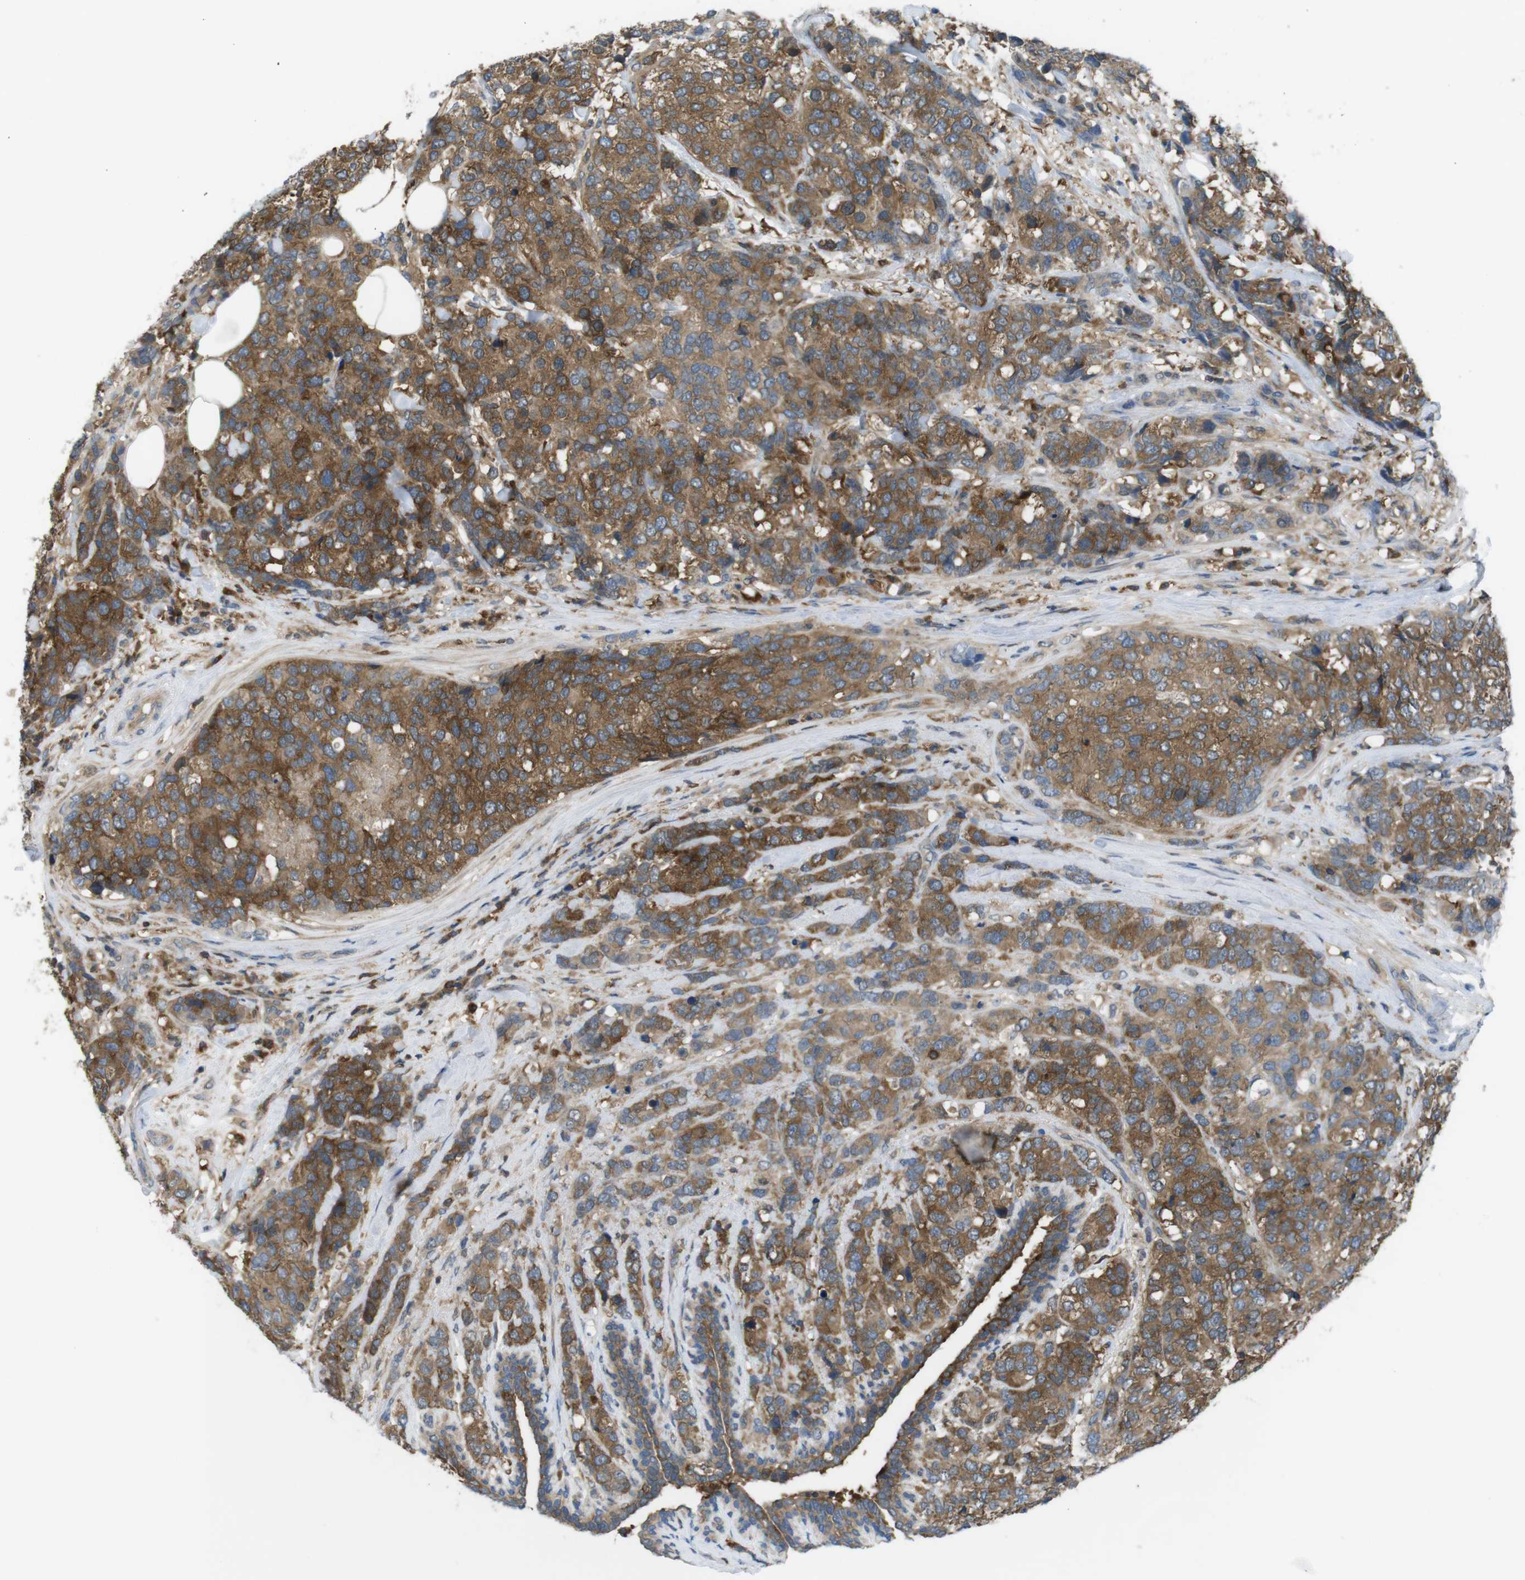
{"staining": {"intensity": "moderate", "quantity": ">75%", "location": "cytoplasmic/membranous"}, "tissue": "breast cancer", "cell_type": "Tumor cells", "image_type": "cancer", "snomed": [{"axis": "morphology", "description": "Lobular carcinoma"}, {"axis": "topography", "description": "Breast"}], "caption": "High-power microscopy captured an IHC micrograph of breast lobular carcinoma, revealing moderate cytoplasmic/membranous staining in approximately >75% of tumor cells.", "gene": "MTHFD1", "patient": {"sex": "female", "age": 59}}